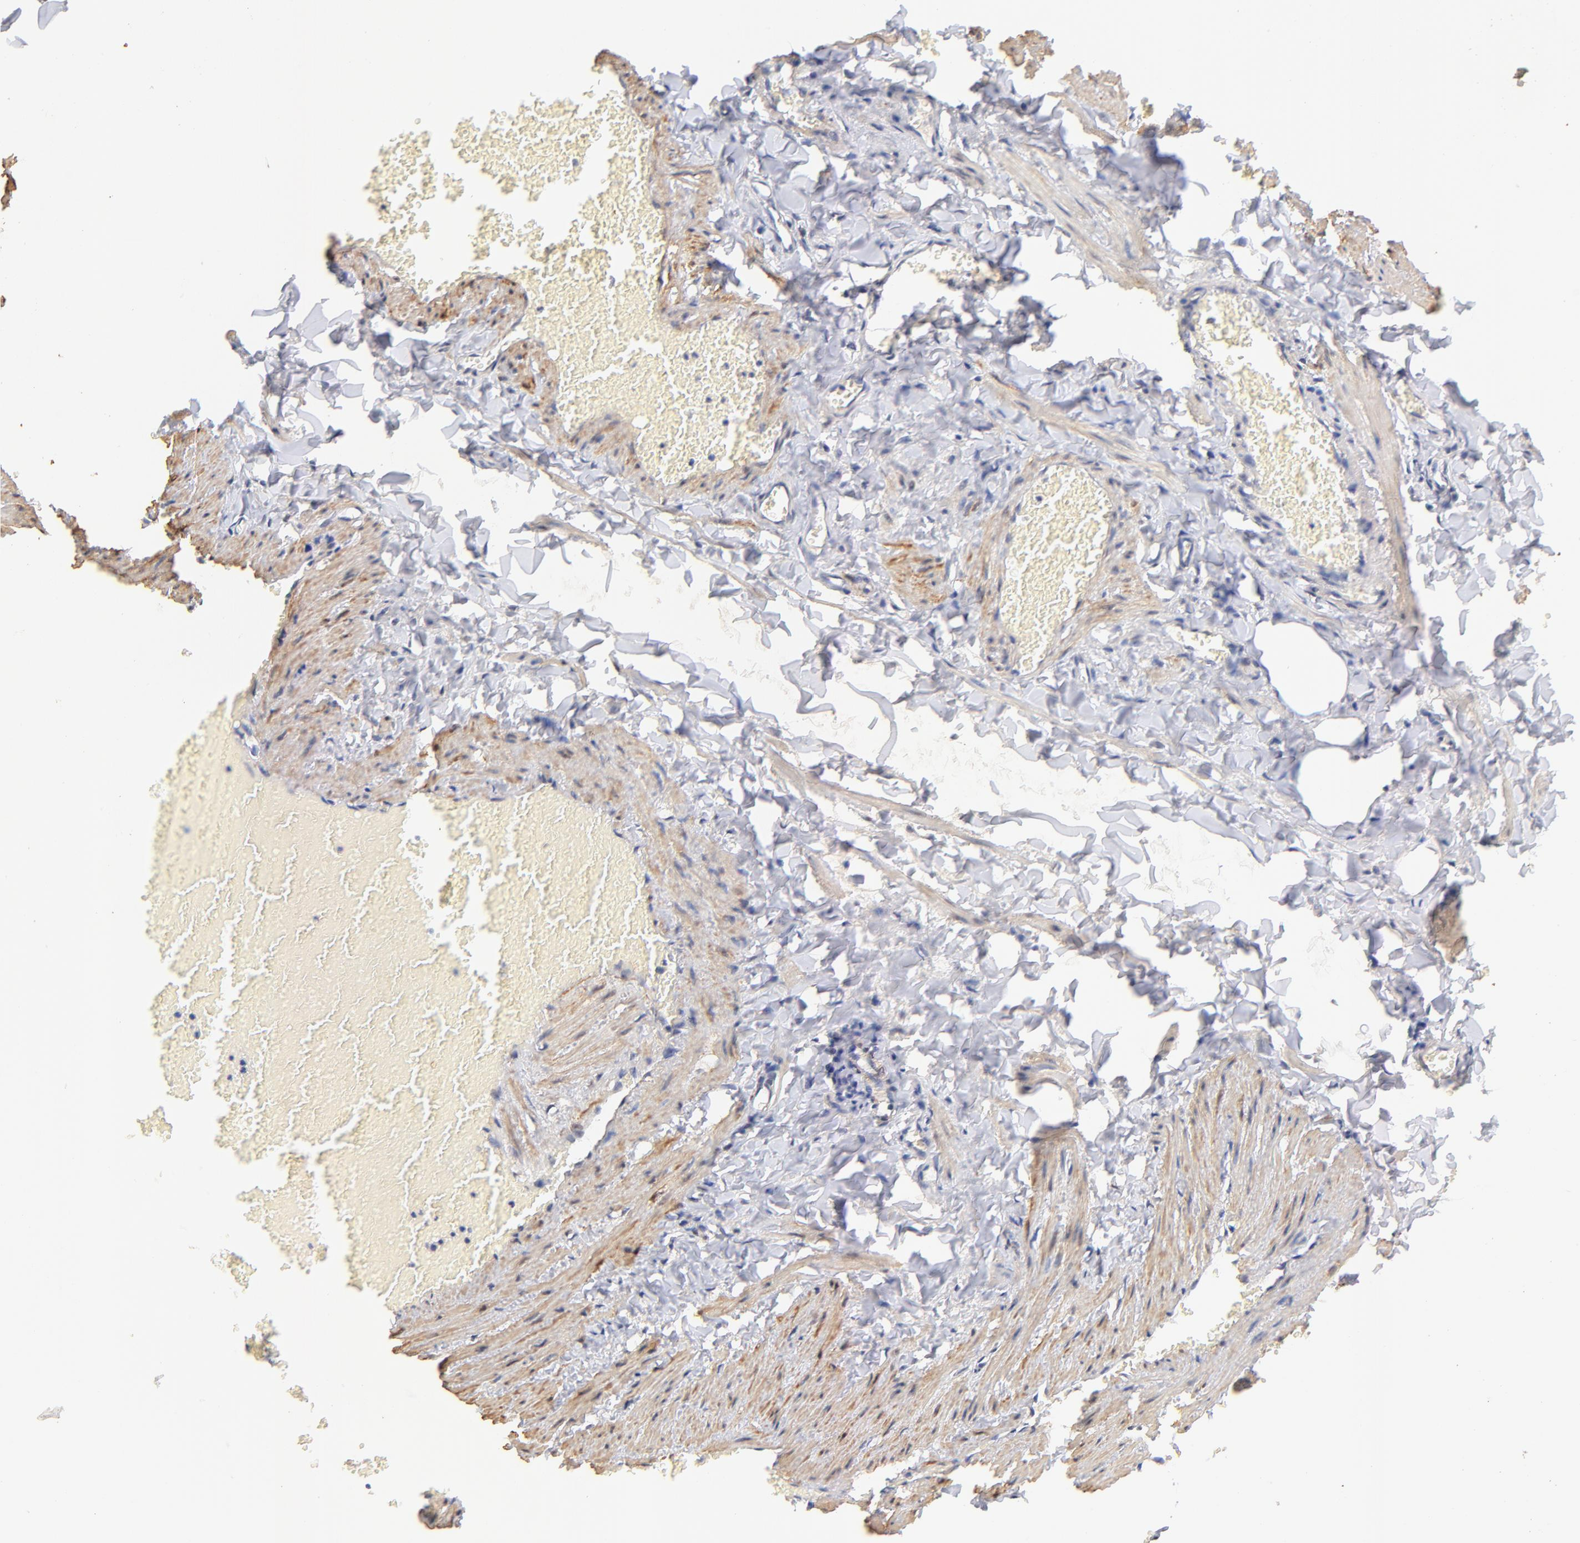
{"staining": {"intensity": "negative", "quantity": "none", "location": "none"}, "tissue": "adipose tissue", "cell_type": "Adipocytes", "image_type": "normal", "snomed": [{"axis": "morphology", "description": "Normal tissue, NOS"}, {"axis": "topography", "description": "Vascular tissue"}], "caption": "Protein analysis of unremarkable adipose tissue reveals no significant expression in adipocytes.", "gene": "ZFP92", "patient": {"sex": "male", "age": 41}}